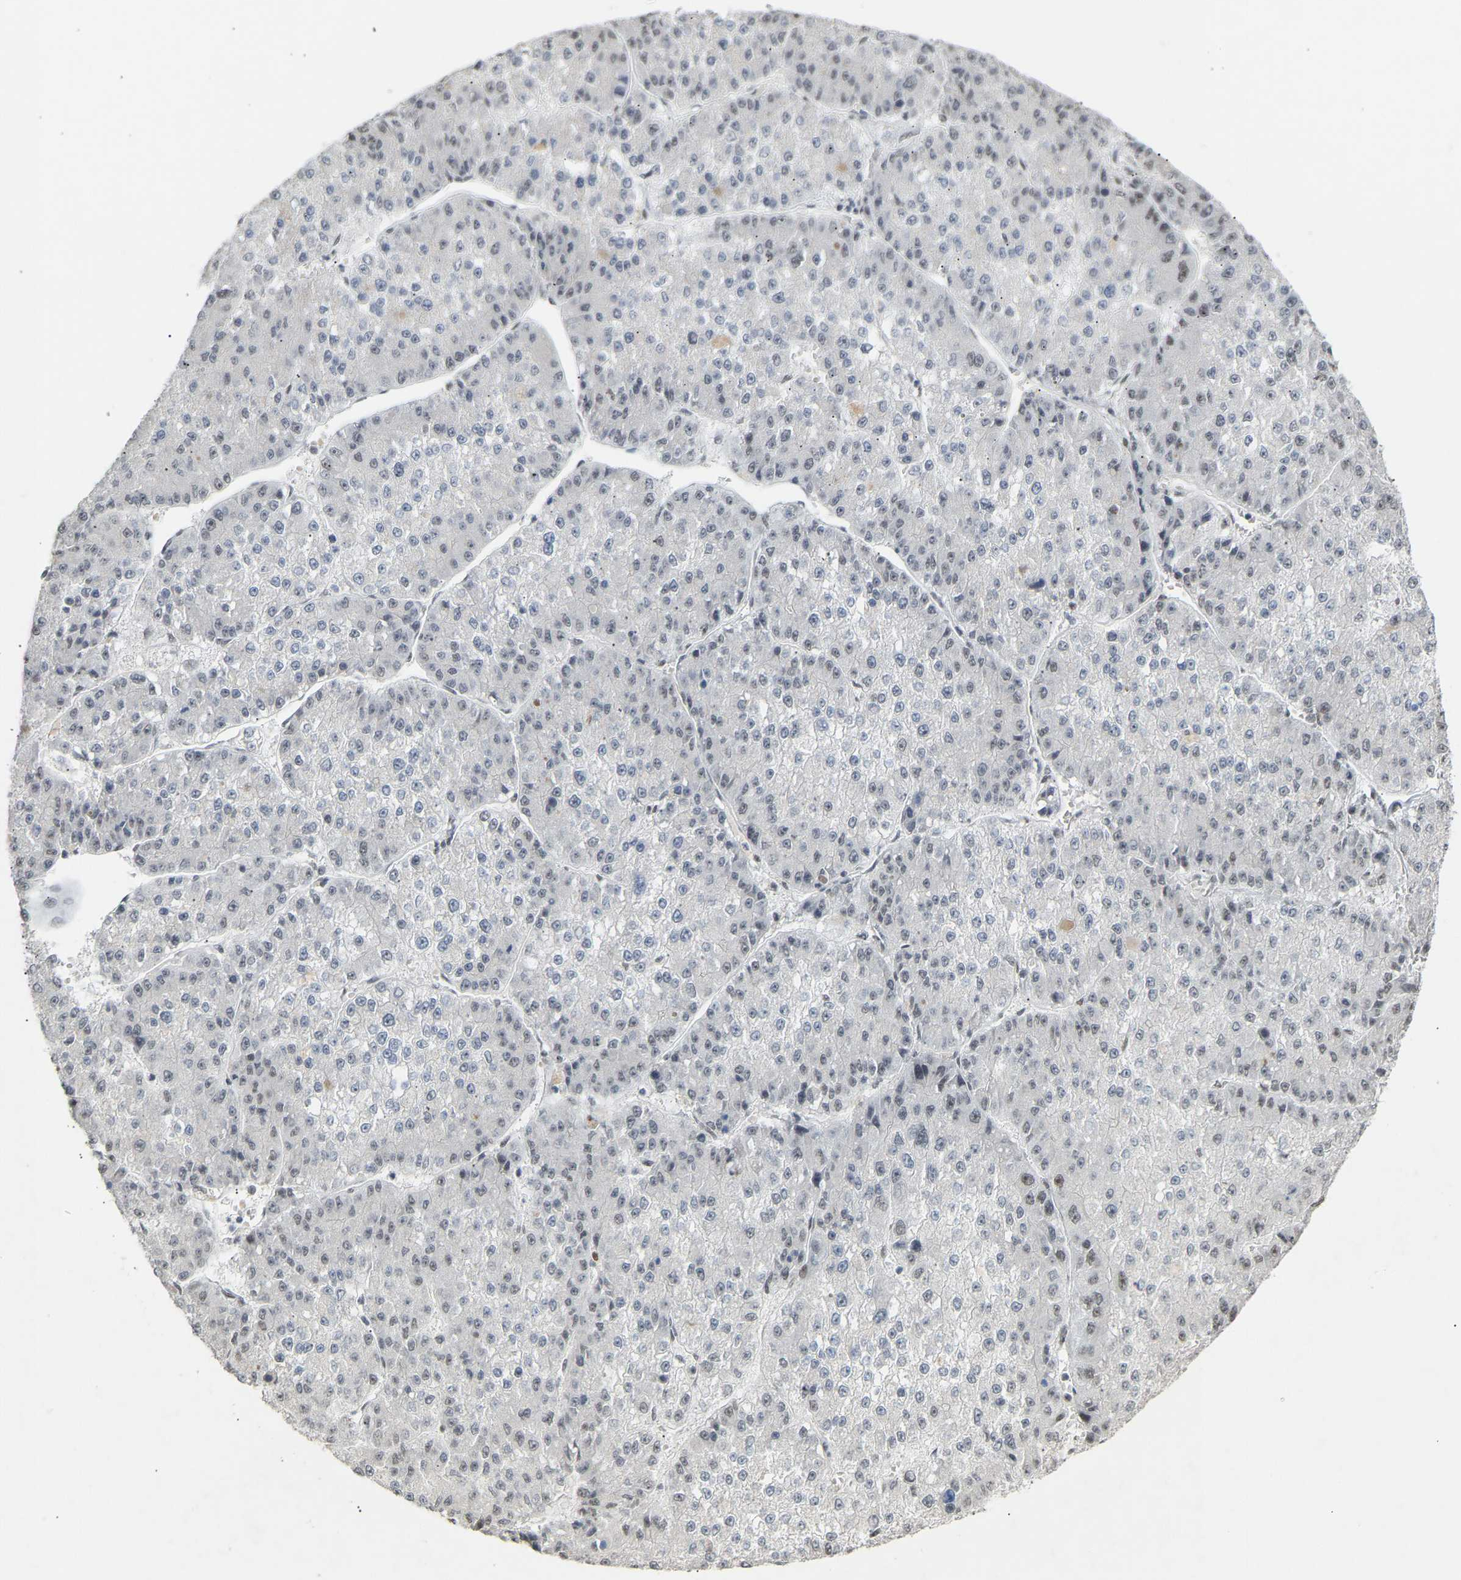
{"staining": {"intensity": "negative", "quantity": "none", "location": "none"}, "tissue": "liver cancer", "cell_type": "Tumor cells", "image_type": "cancer", "snomed": [{"axis": "morphology", "description": "Carcinoma, Hepatocellular, NOS"}, {"axis": "topography", "description": "Liver"}], "caption": "Immunohistochemistry histopathology image of neoplastic tissue: human hepatocellular carcinoma (liver) stained with DAB shows no significant protein positivity in tumor cells.", "gene": "NELFB", "patient": {"sex": "female", "age": 73}}